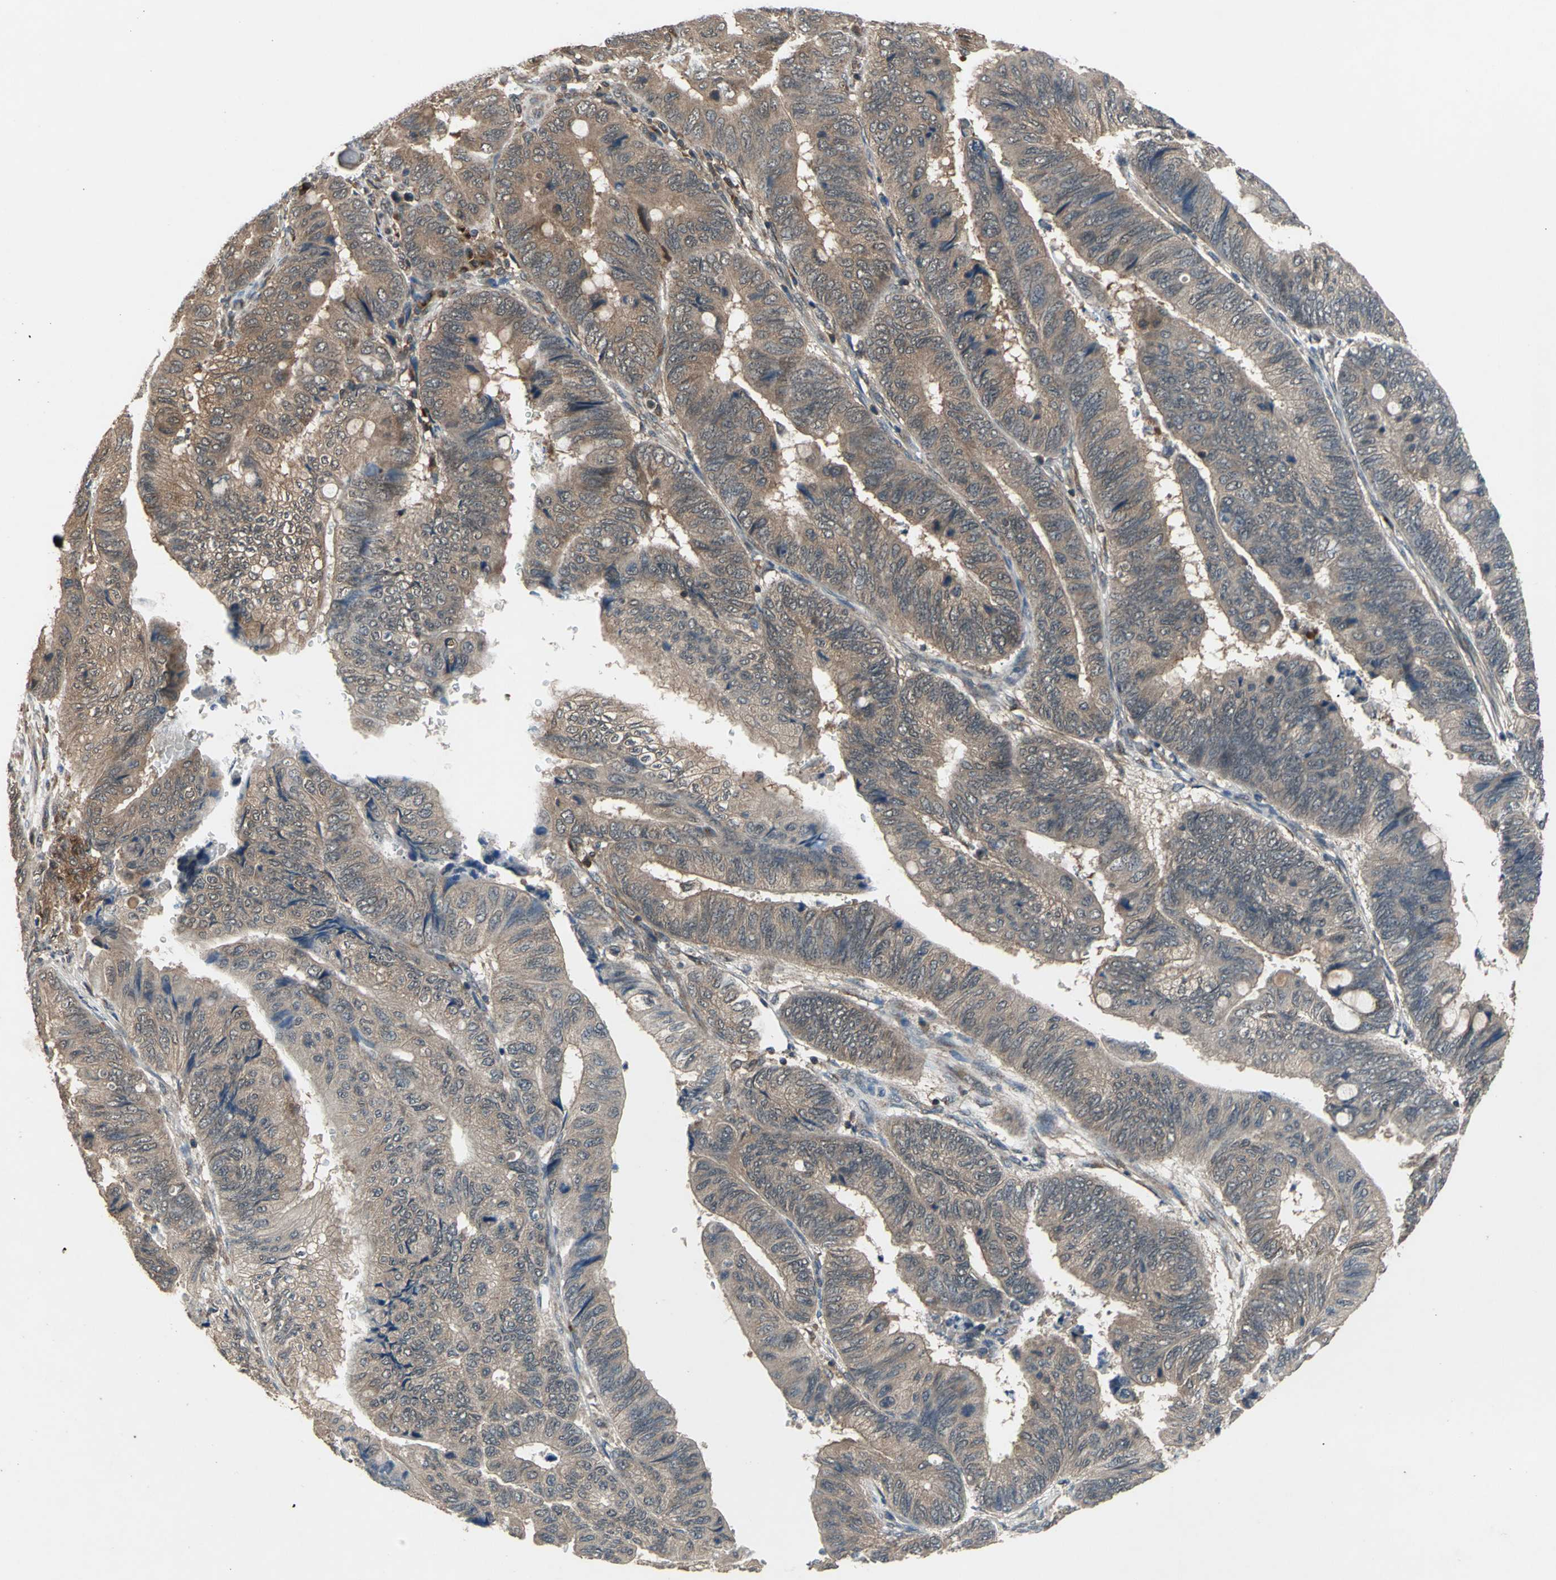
{"staining": {"intensity": "moderate", "quantity": ">75%", "location": "cytoplasmic/membranous"}, "tissue": "colorectal cancer", "cell_type": "Tumor cells", "image_type": "cancer", "snomed": [{"axis": "morphology", "description": "Normal tissue, NOS"}, {"axis": "morphology", "description": "Adenocarcinoma, NOS"}, {"axis": "topography", "description": "Rectum"}, {"axis": "topography", "description": "Peripheral nerve tissue"}], "caption": "Protein staining of colorectal cancer (adenocarcinoma) tissue shows moderate cytoplasmic/membranous staining in about >75% of tumor cells.", "gene": "NFKBIE", "patient": {"sex": "male", "age": 92}}